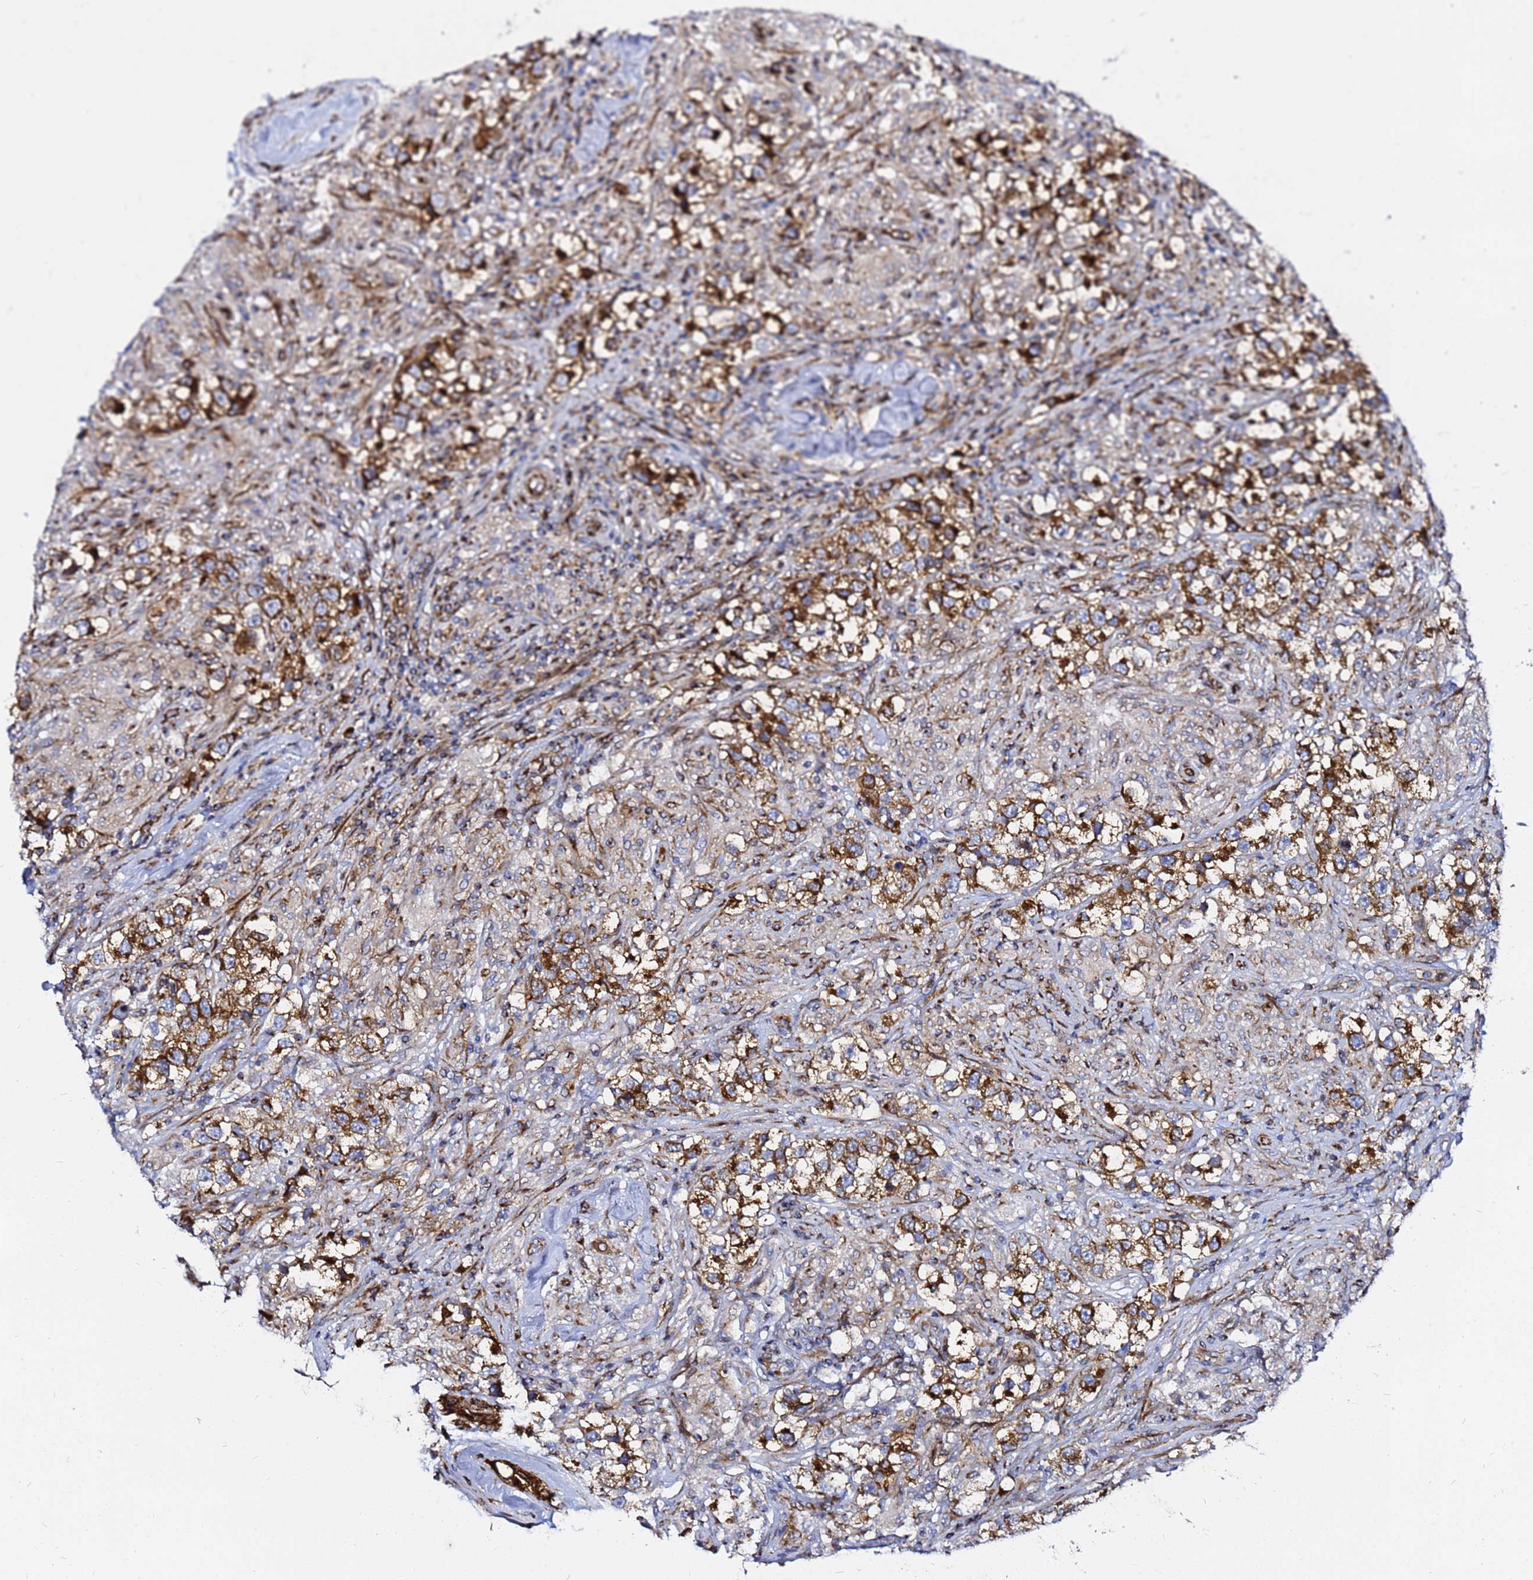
{"staining": {"intensity": "strong", "quantity": "25%-75%", "location": "cytoplasmic/membranous"}, "tissue": "testis cancer", "cell_type": "Tumor cells", "image_type": "cancer", "snomed": [{"axis": "morphology", "description": "Seminoma, NOS"}, {"axis": "topography", "description": "Testis"}], "caption": "A histopathology image of seminoma (testis) stained for a protein reveals strong cytoplasmic/membranous brown staining in tumor cells.", "gene": "TUBA8", "patient": {"sex": "male", "age": 46}}